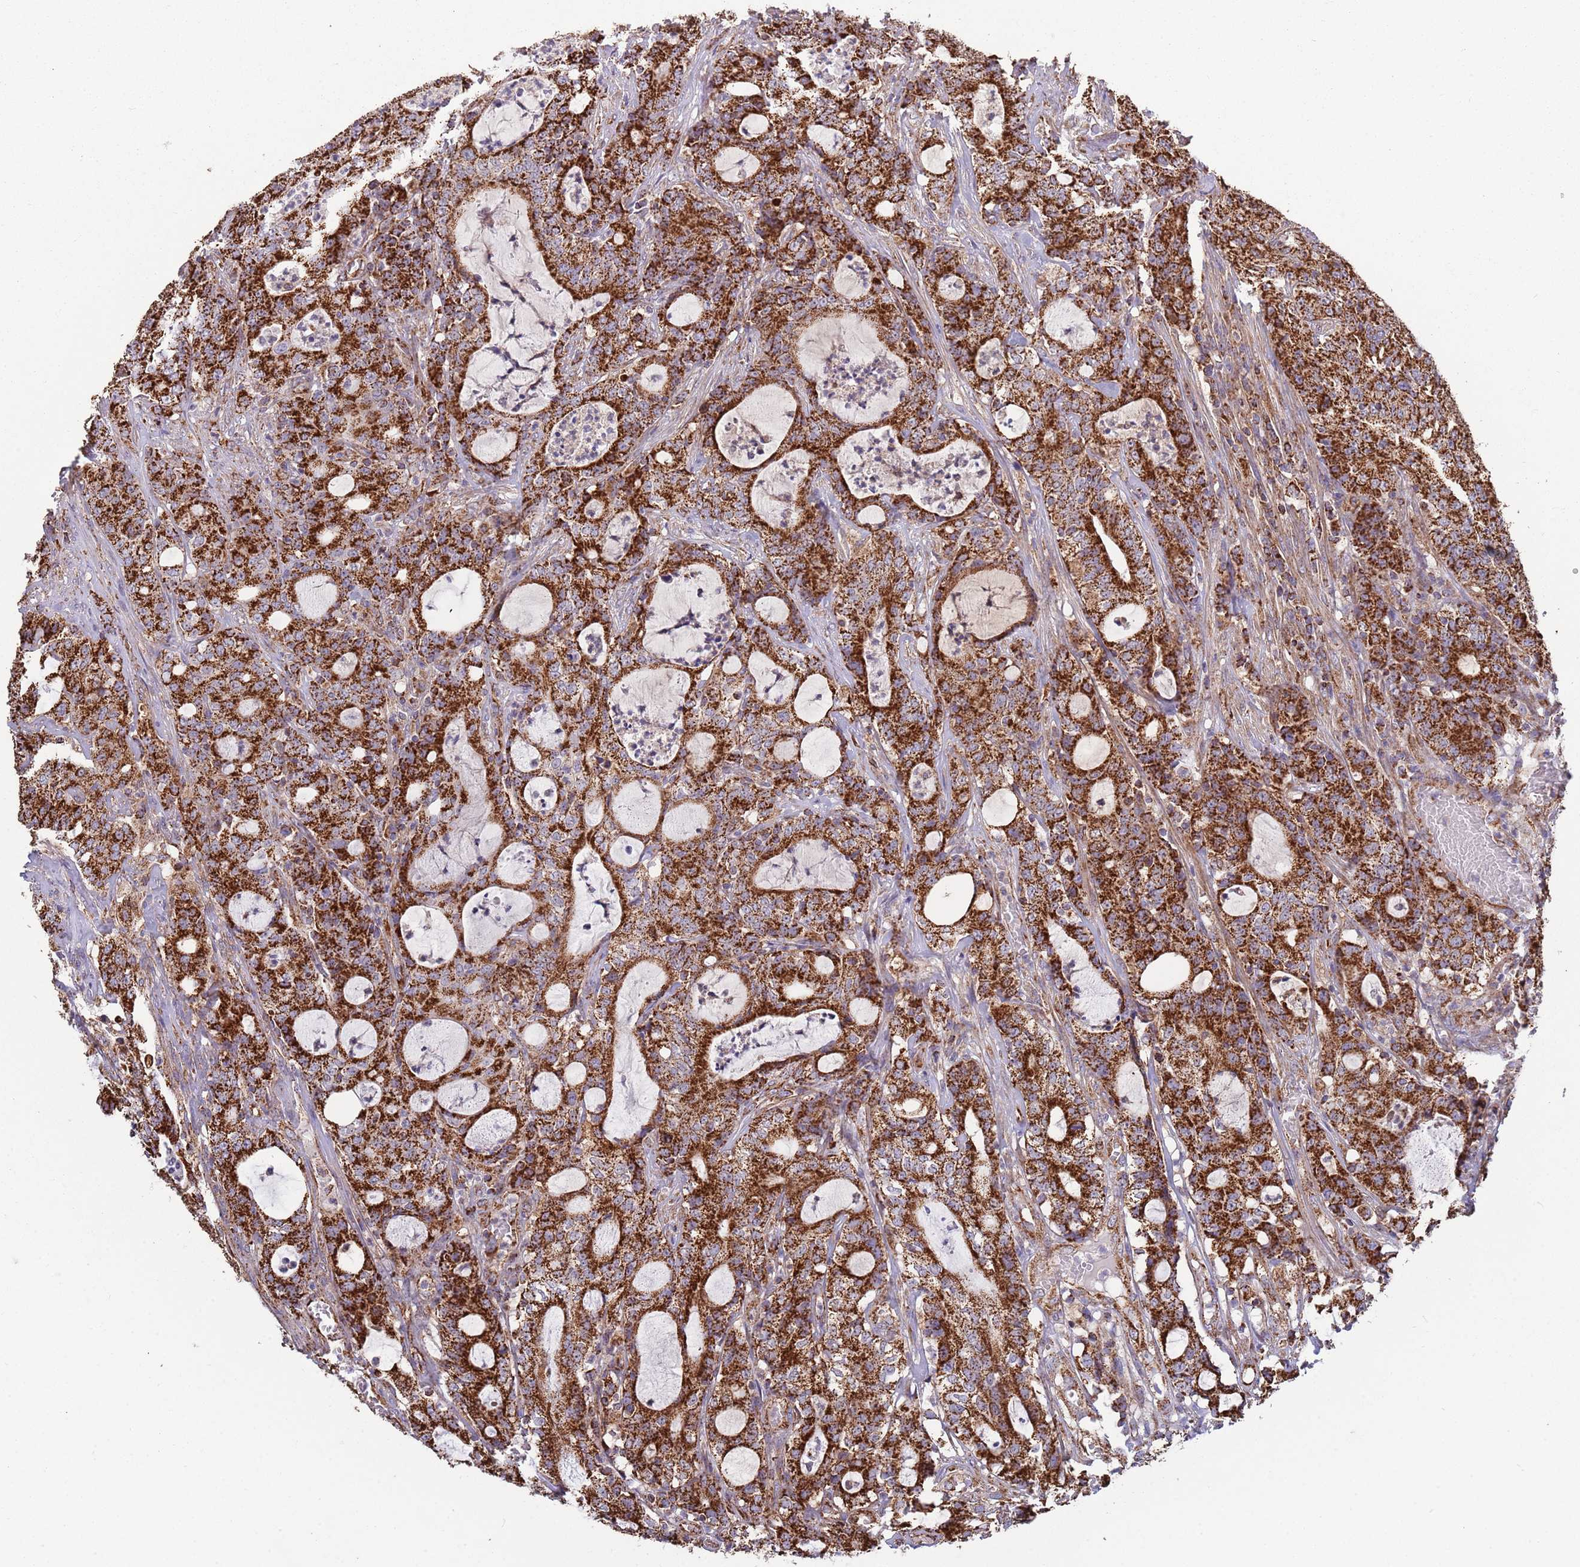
{"staining": {"intensity": "strong", "quantity": ">75%", "location": "cytoplasmic/membranous"}, "tissue": "colorectal cancer", "cell_type": "Tumor cells", "image_type": "cancer", "snomed": [{"axis": "morphology", "description": "Adenocarcinoma, NOS"}, {"axis": "topography", "description": "Colon"}], "caption": "High-magnification brightfield microscopy of colorectal cancer (adenocarcinoma) stained with DAB (brown) and counterstained with hematoxylin (blue). tumor cells exhibit strong cytoplasmic/membranous expression is seen in approximately>75% of cells.", "gene": "VPS16", "patient": {"sex": "male", "age": 83}}